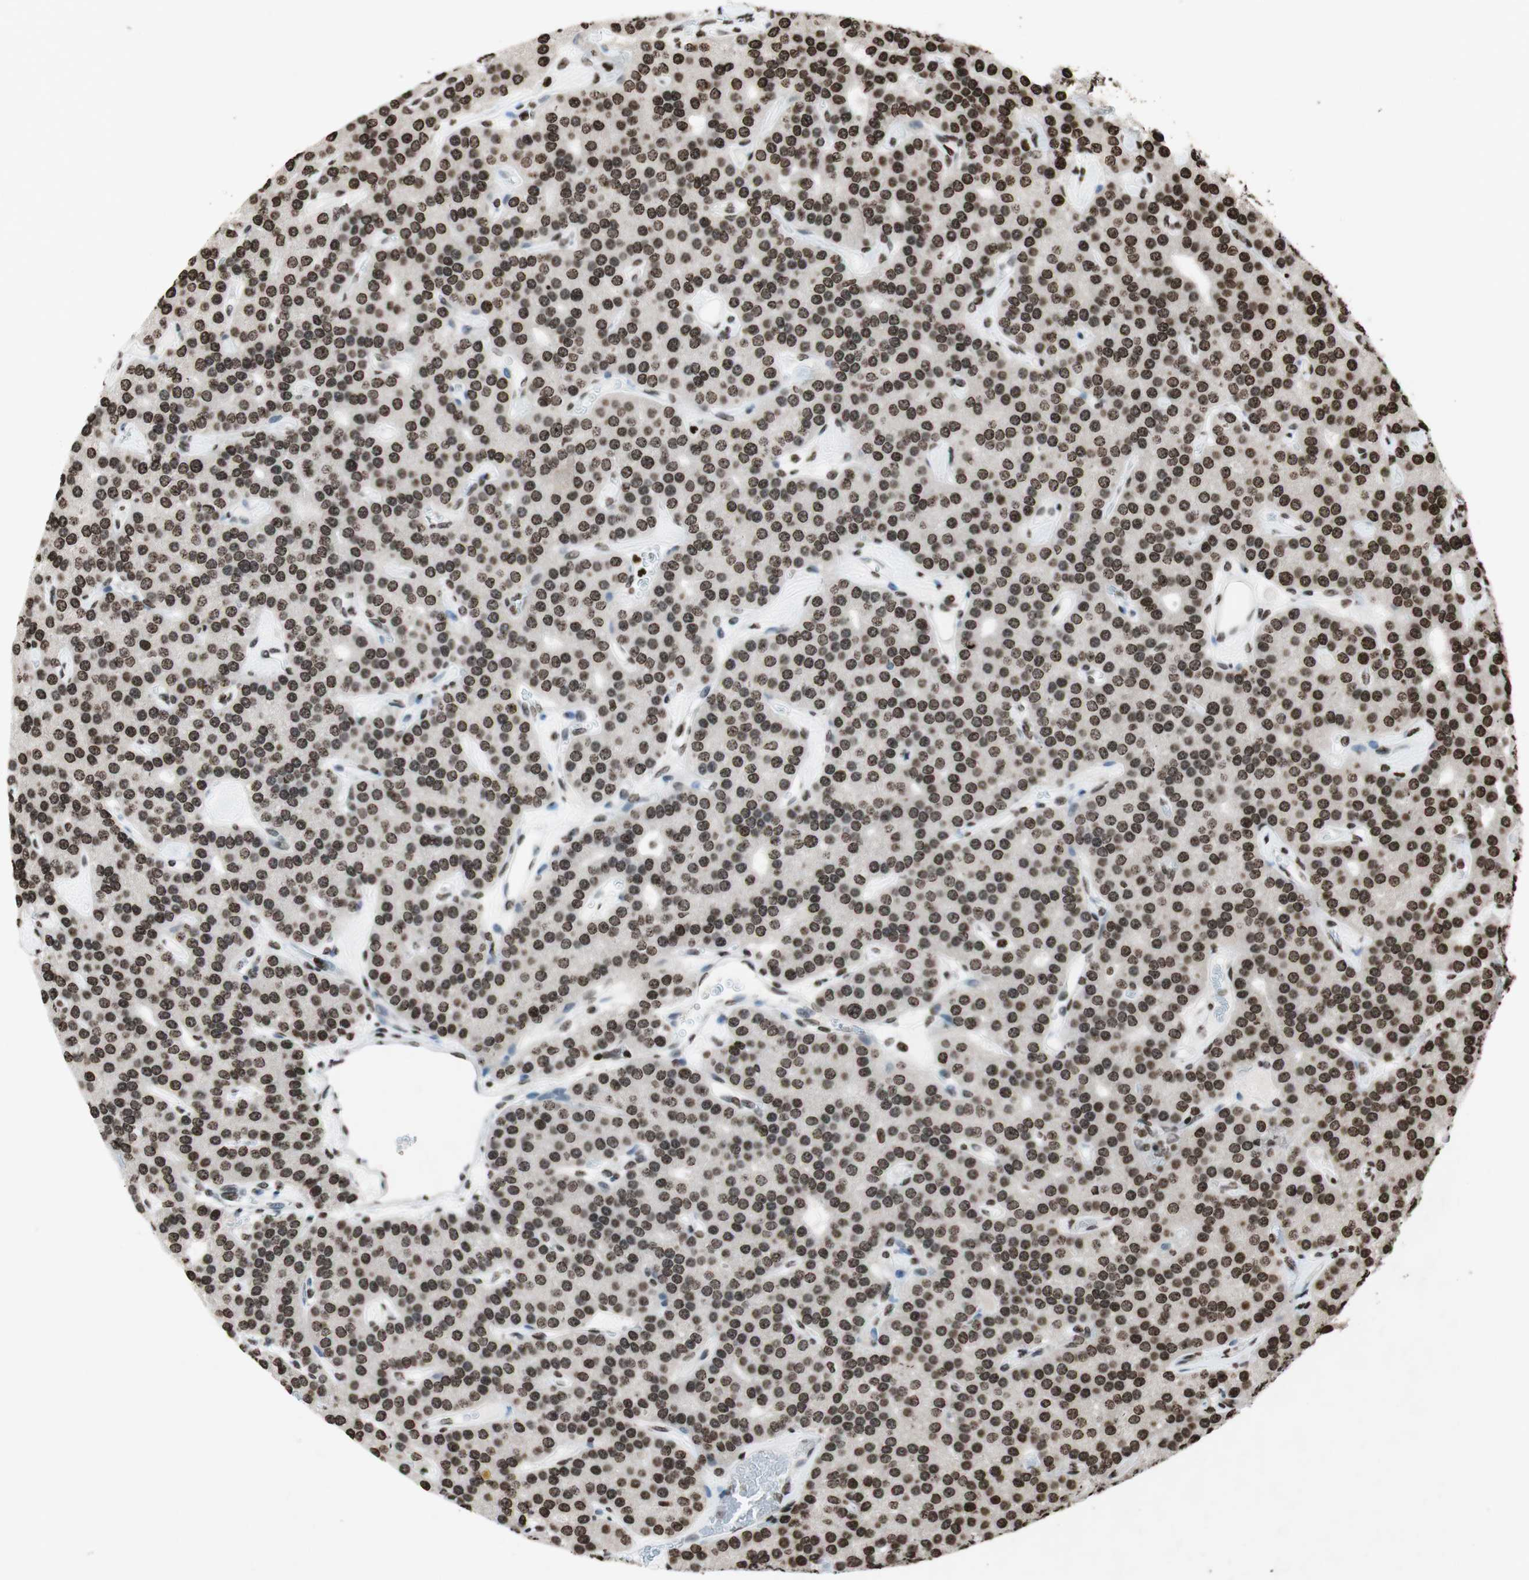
{"staining": {"intensity": "moderate", "quantity": ">75%", "location": "nuclear"}, "tissue": "parathyroid gland", "cell_type": "Glandular cells", "image_type": "normal", "snomed": [{"axis": "morphology", "description": "Normal tissue, NOS"}, {"axis": "morphology", "description": "Adenoma, NOS"}, {"axis": "topography", "description": "Parathyroid gland"}], "caption": "Approximately >75% of glandular cells in unremarkable human parathyroid gland demonstrate moderate nuclear protein positivity as visualized by brown immunohistochemical staining.", "gene": "NCOA3", "patient": {"sex": "female", "age": 86}}